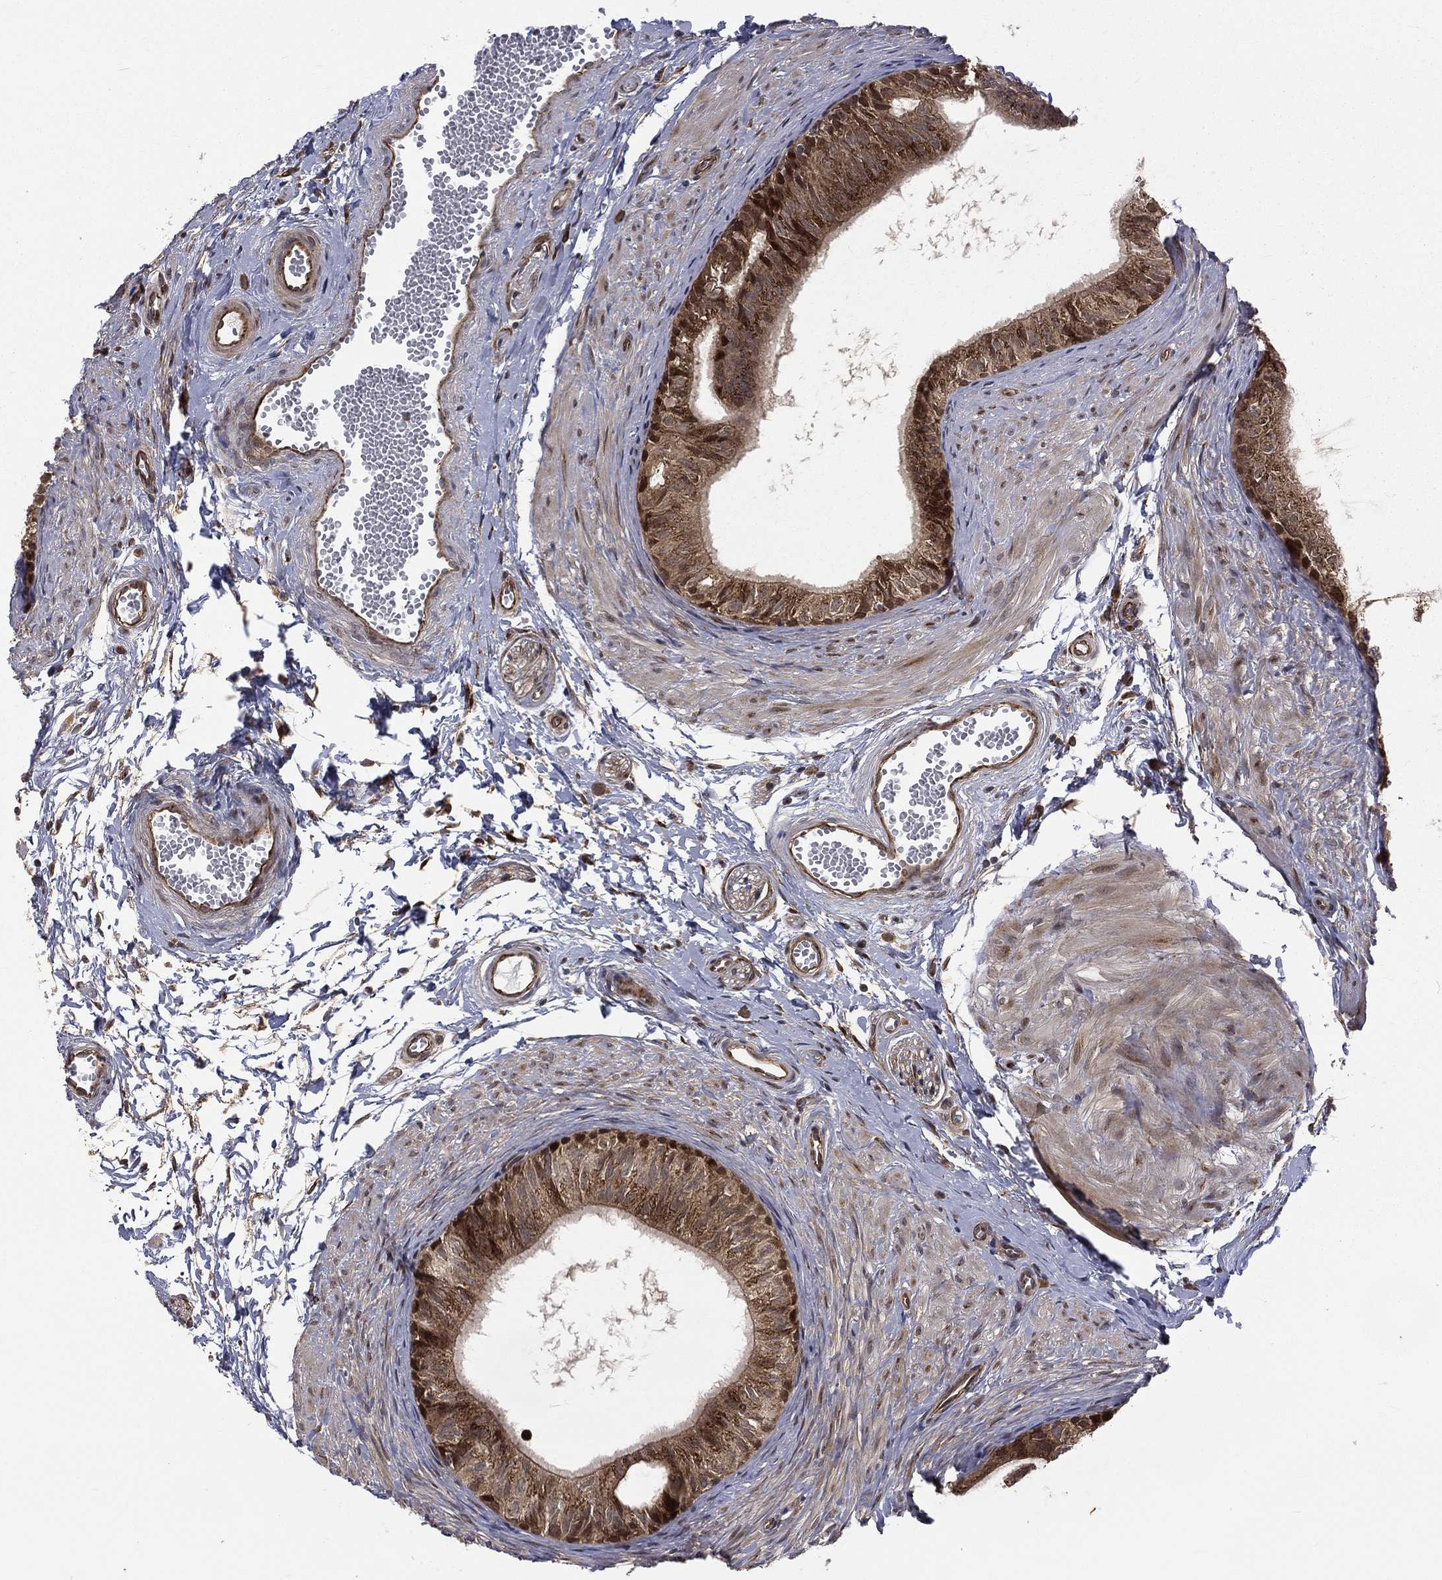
{"staining": {"intensity": "strong", "quantity": "25%-75%", "location": "cytoplasmic/membranous,nuclear"}, "tissue": "epididymis", "cell_type": "Glandular cells", "image_type": "normal", "snomed": [{"axis": "morphology", "description": "Normal tissue, NOS"}, {"axis": "topography", "description": "Epididymis"}], "caption": "A high-resolution photomicrograph shows IHC staining of unremarkable epididymis, which exhibits strong cytoplasmic/membranous,nuclear expression in approximately 25%-75% of glandular cells.", "gene": "ARL3", "patient": {"sex": "male", "age": 22}}